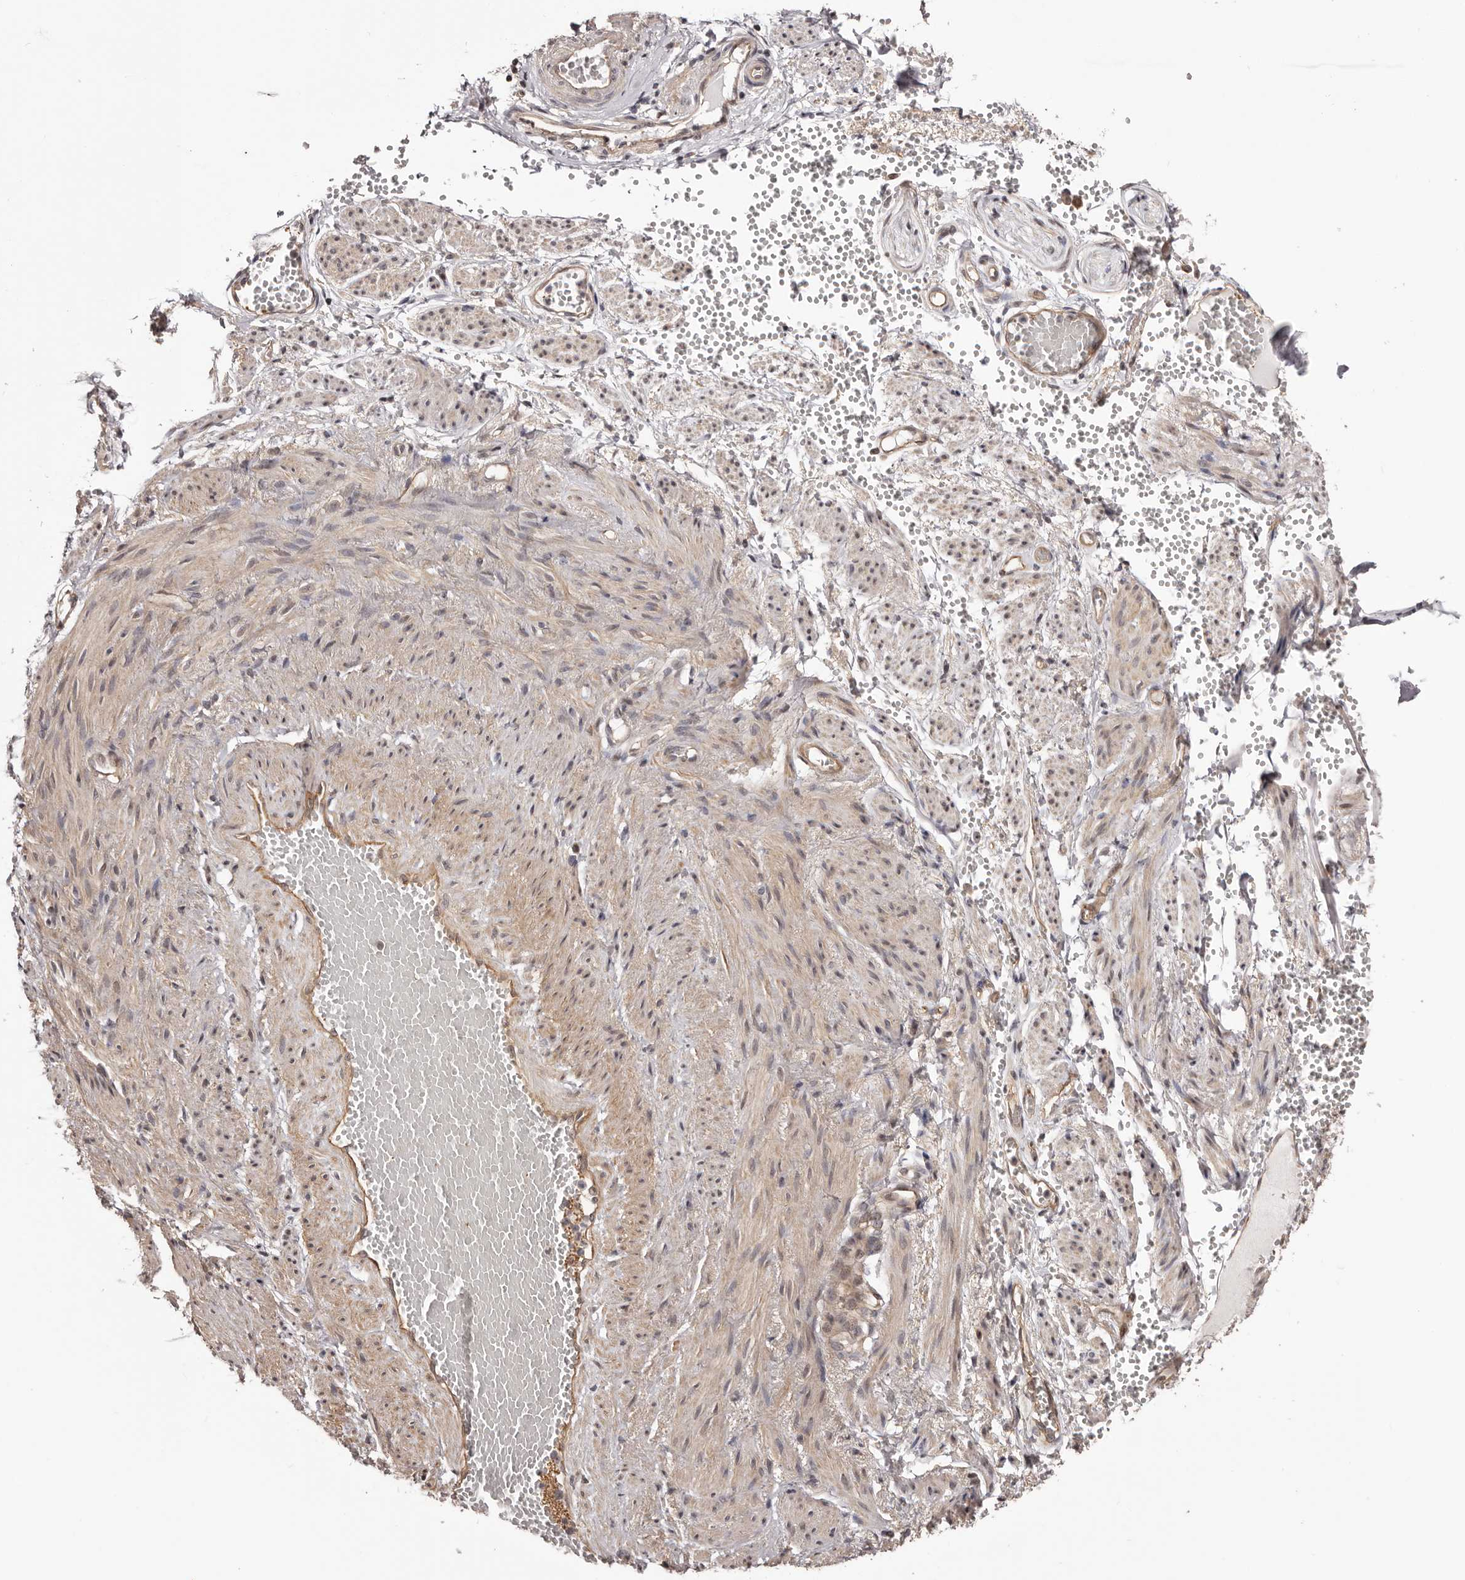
{"staining": {"intensity": "moderate", "quantity": "25%-75%", "location": "cytoplasmic/membranous,nuclear"}, "tissue": "adipose tissue", "cell_type": "Adipocytes", "image_type": "normal", "snomed": [{"axis": "morphology", "description": "Normal tissue, NOS"}, {"axis": "topography", "description": "Smooth muscle"}, {"axis": "topography", "description": "Peripheral nerve tissue"}], "caption": "This photomicrograph demonstrates unremarkable adipose tissue stained with immunohistochemistry (IHC) to label a protein in brown. The cytoplasmic/membranous,nuclear of adipocytes show moderate positivity for the protein. Nuclei are counter-stained blue.", "gene": "NOL12", "patient": {"sex": "female", "age": 39}}